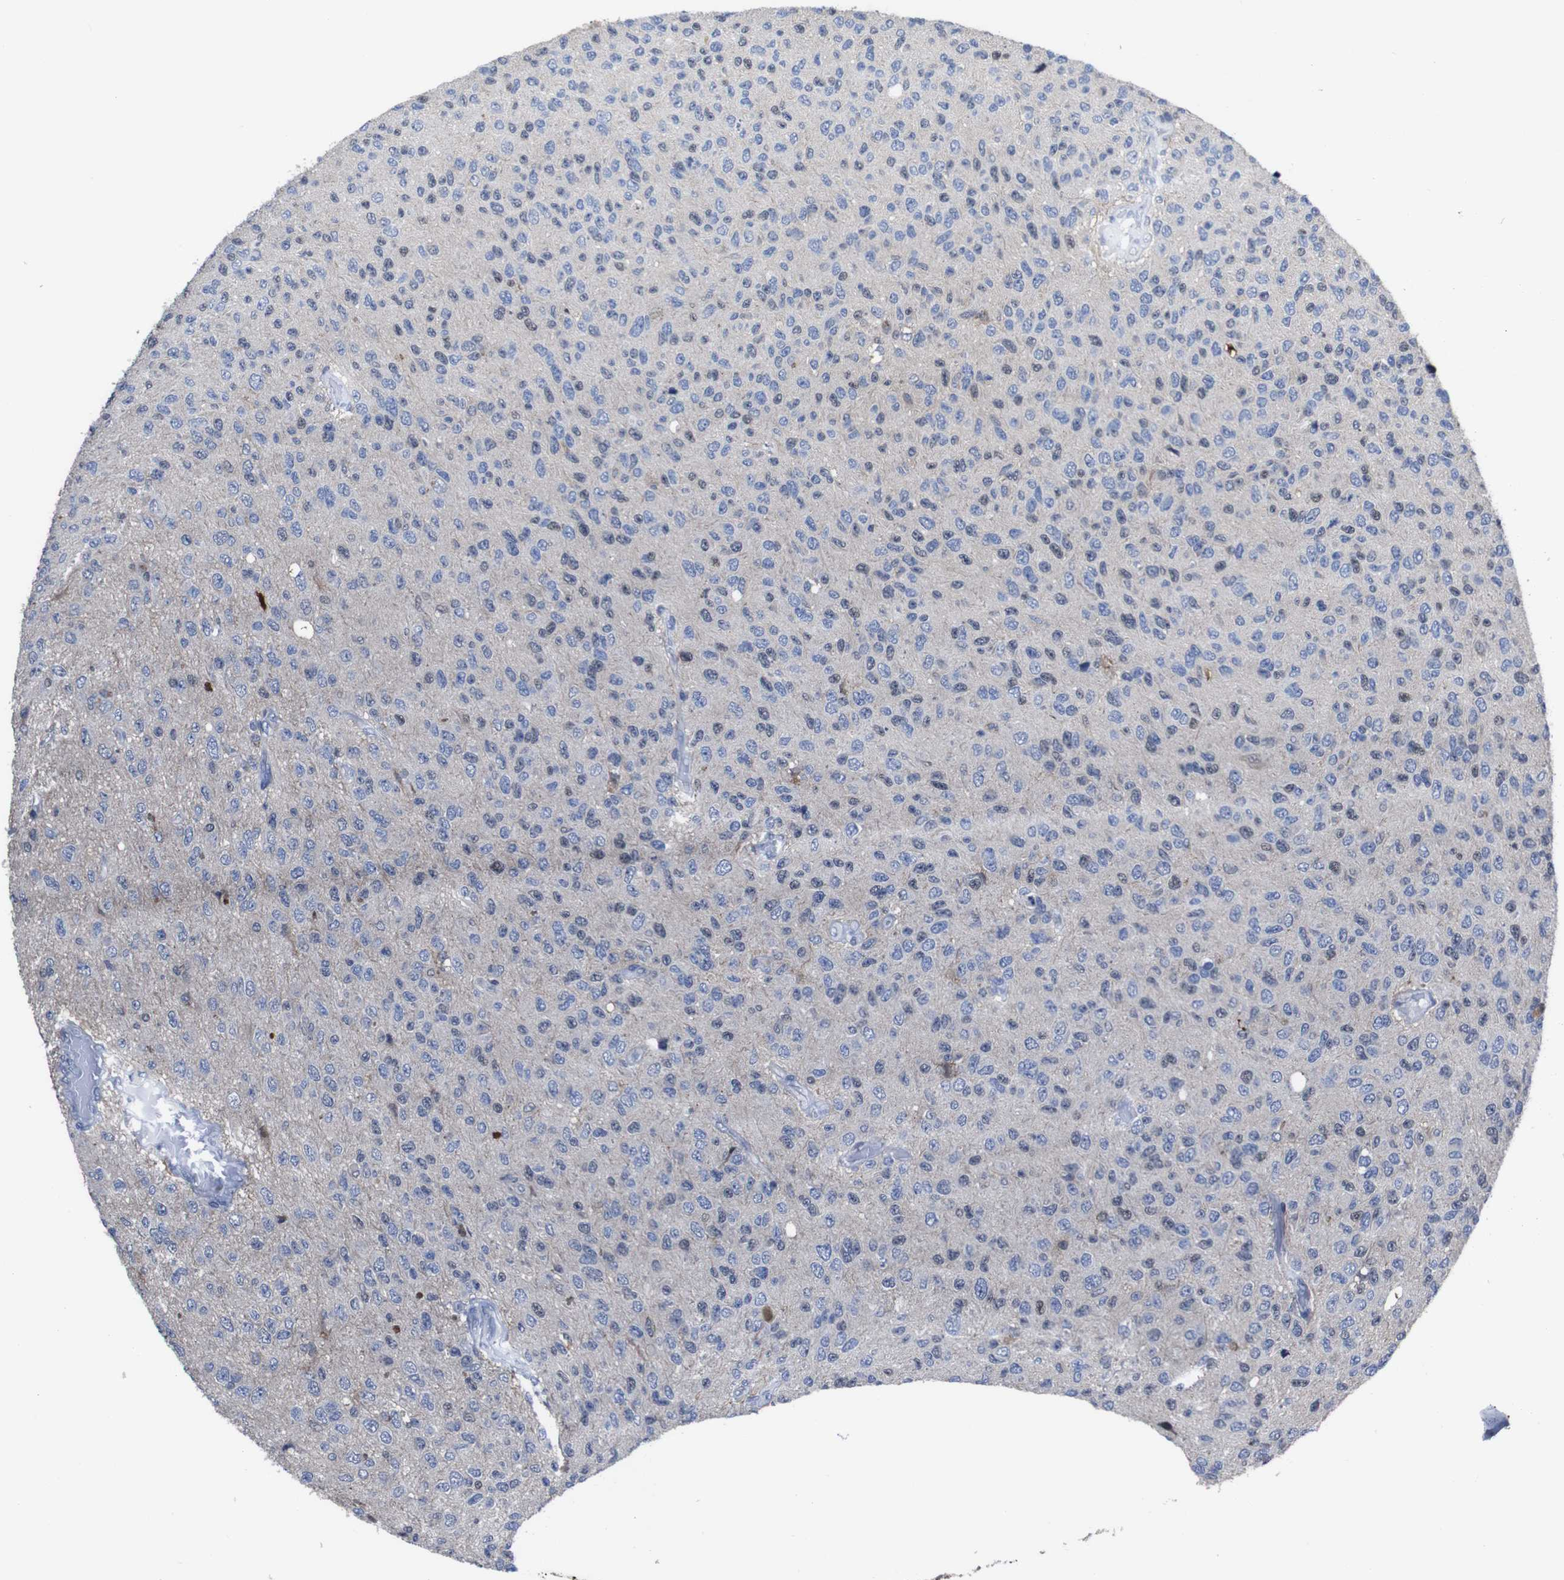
{"staining": {"intensity": "negative", "quantity": "none", "location": "none"}, "tissue": "glioma", "cell_type": "Tumor cells", "image_type": "cancer", "snomed": [{"axis": "morphology", "description": "Glioma, malignant, High grade"}, {"axis": "topography", "description": "pancreas cauda"}], "caption": "A histopathology image of malignant high-grade glioma stained for a protein exhibits no brown staining in tumor cells. (Immunohistochemistry, brightfield microscopy, high magnification).", "gene": "SEMA4B", "patient": {"sex": "male", "age": 60}}